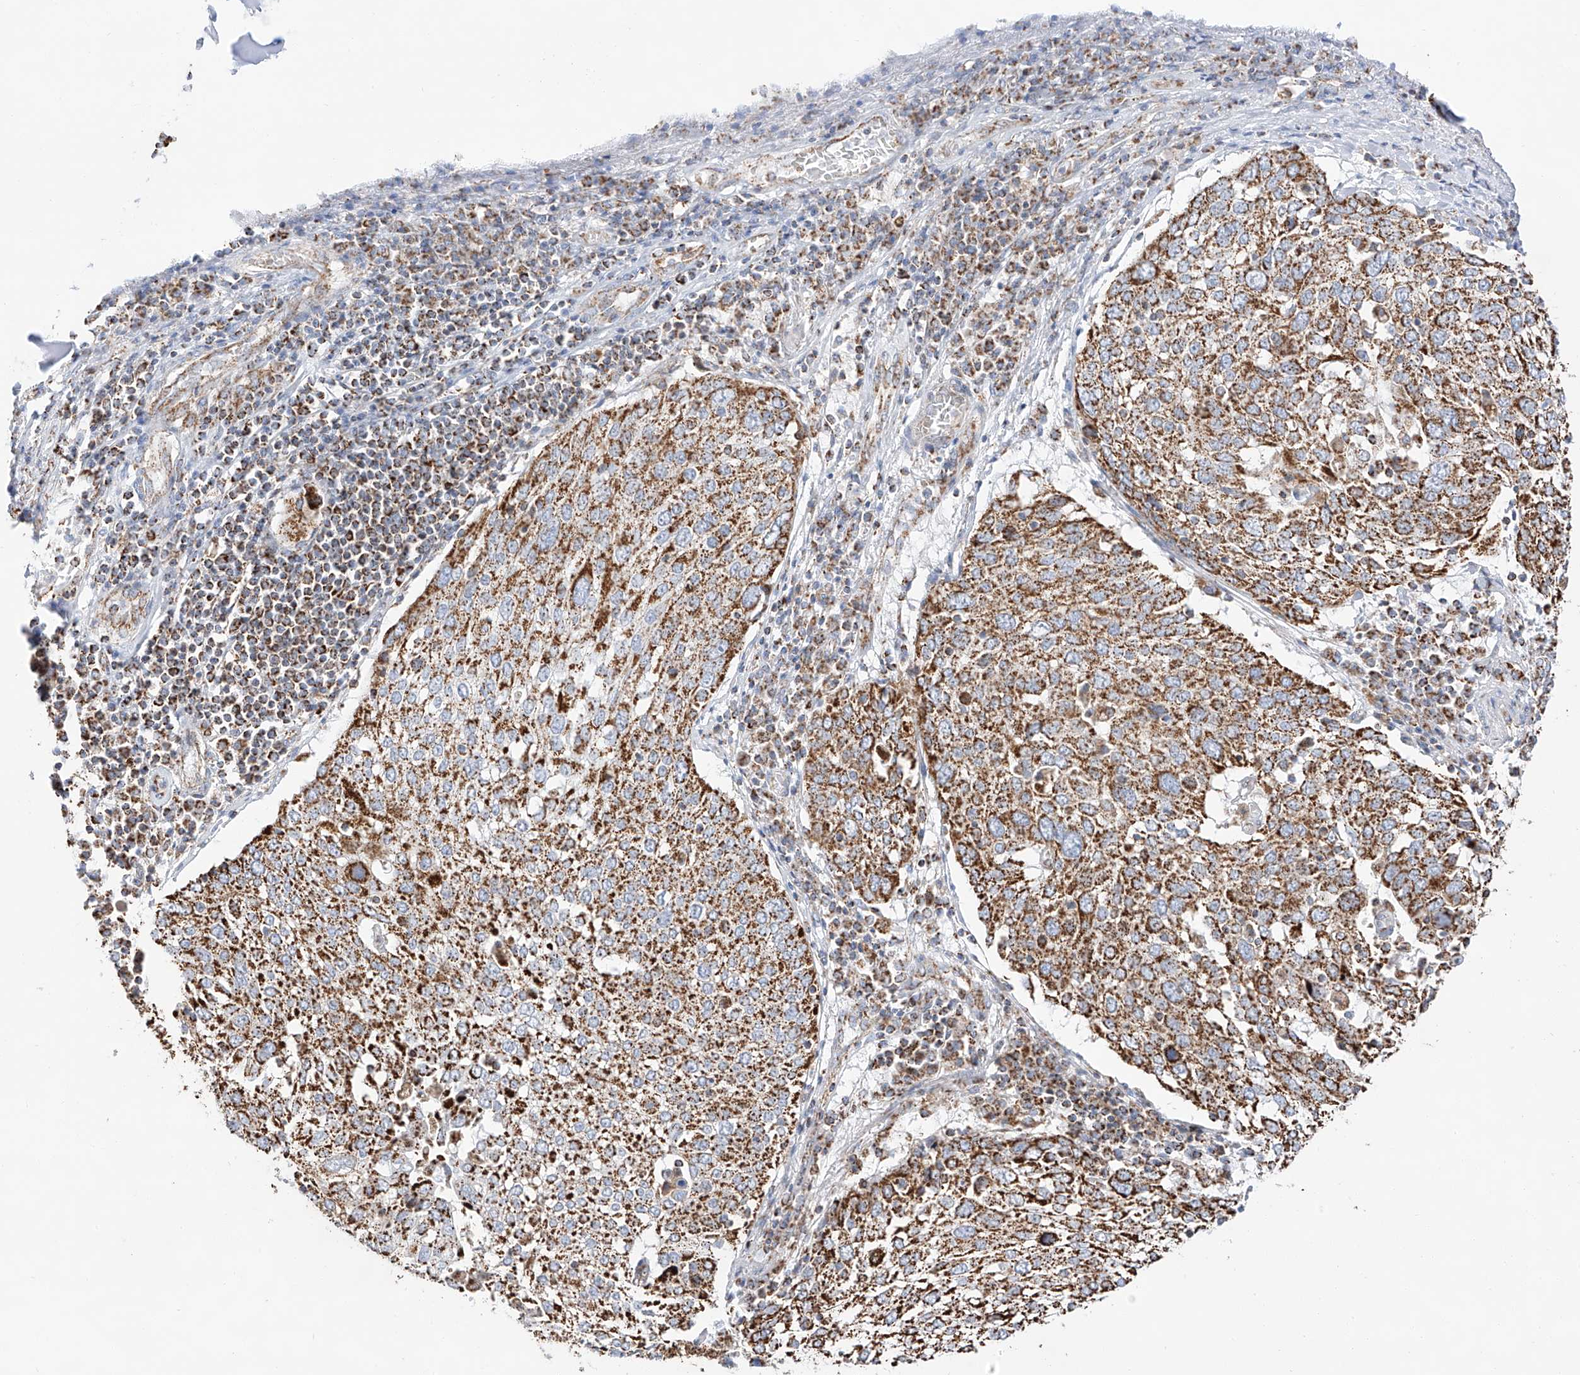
{"staining": {"intensity": "strong", "quantity": ">75%", "location": "cytoplasmic/membranous"}, "tissue": "lung cancer", "cell_type": "Tumor cells", "image_type": "cancer", "snomed": [{"axis": "morphology", "description": "Squamous cell carcinoma, NOS"}, {"axis": "topography", "description": "Lung"}], "caption": "Tumor cells reveal high levels of strong cytoplasmic/membranous expression in about >75% of cells in lung cancer.", "gene": "TTC27", "patient": {"sex": "male", "age": 65}}